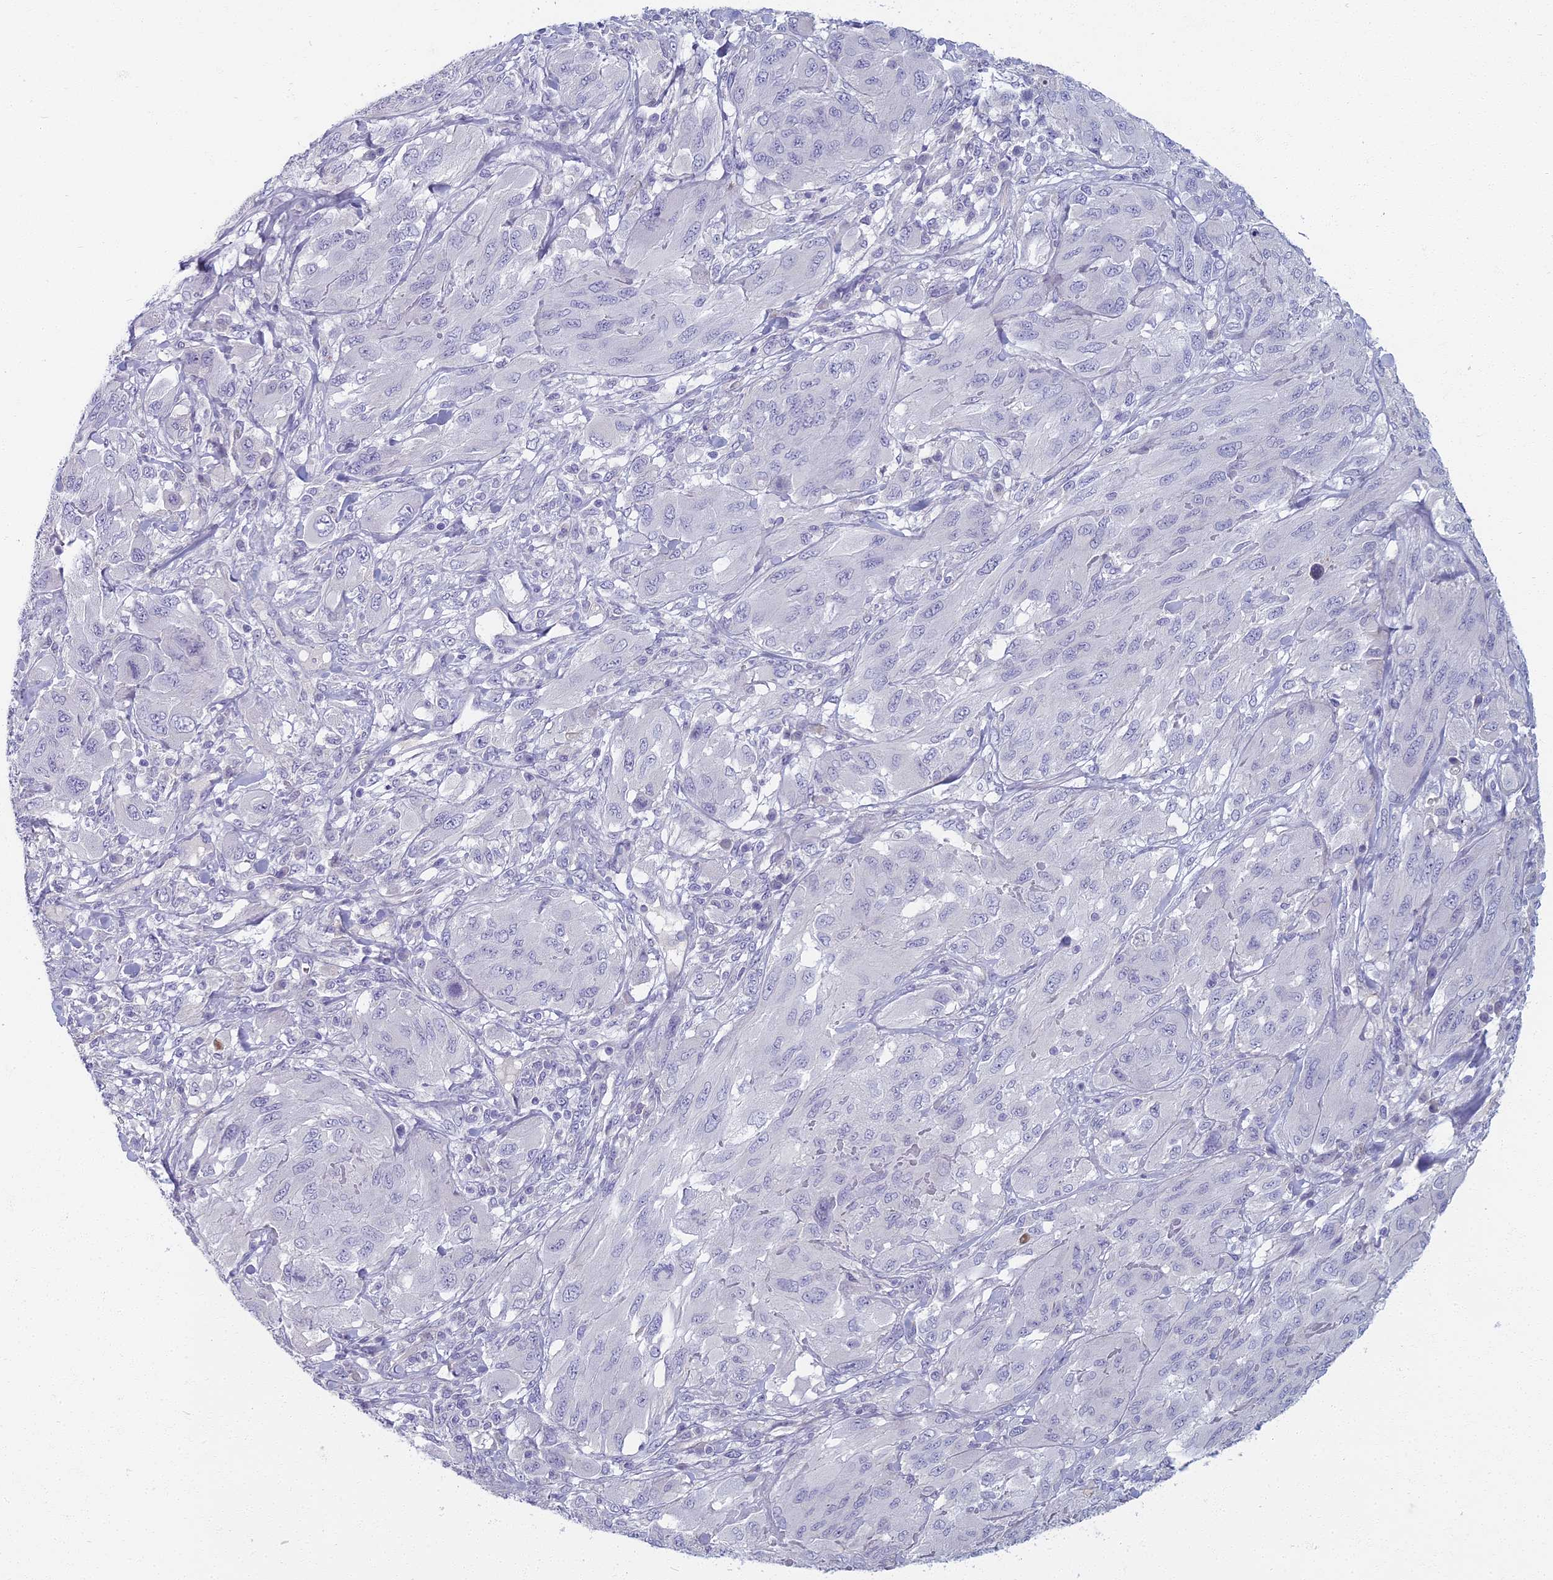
{"staining": {"intensity": "negative", "quantity": "none", "location": "none"}, "tissue": "melanoma", "cell_type": "Tumor cells", "image_type": "cancer", "snomed": [{"axis": "morphology", "description": "Malignant melanoma, NOS"}, {"axis": "topography", "description": "Skin"}], "caption": "This histopathology image is of malignant melanoma stained with IHC to label a protein in brown with the nuclei are counter-stained blue. There is no expression in tumor cells.", "gene": "ARL15", "patient": {"sex": "female", "age": 91}}